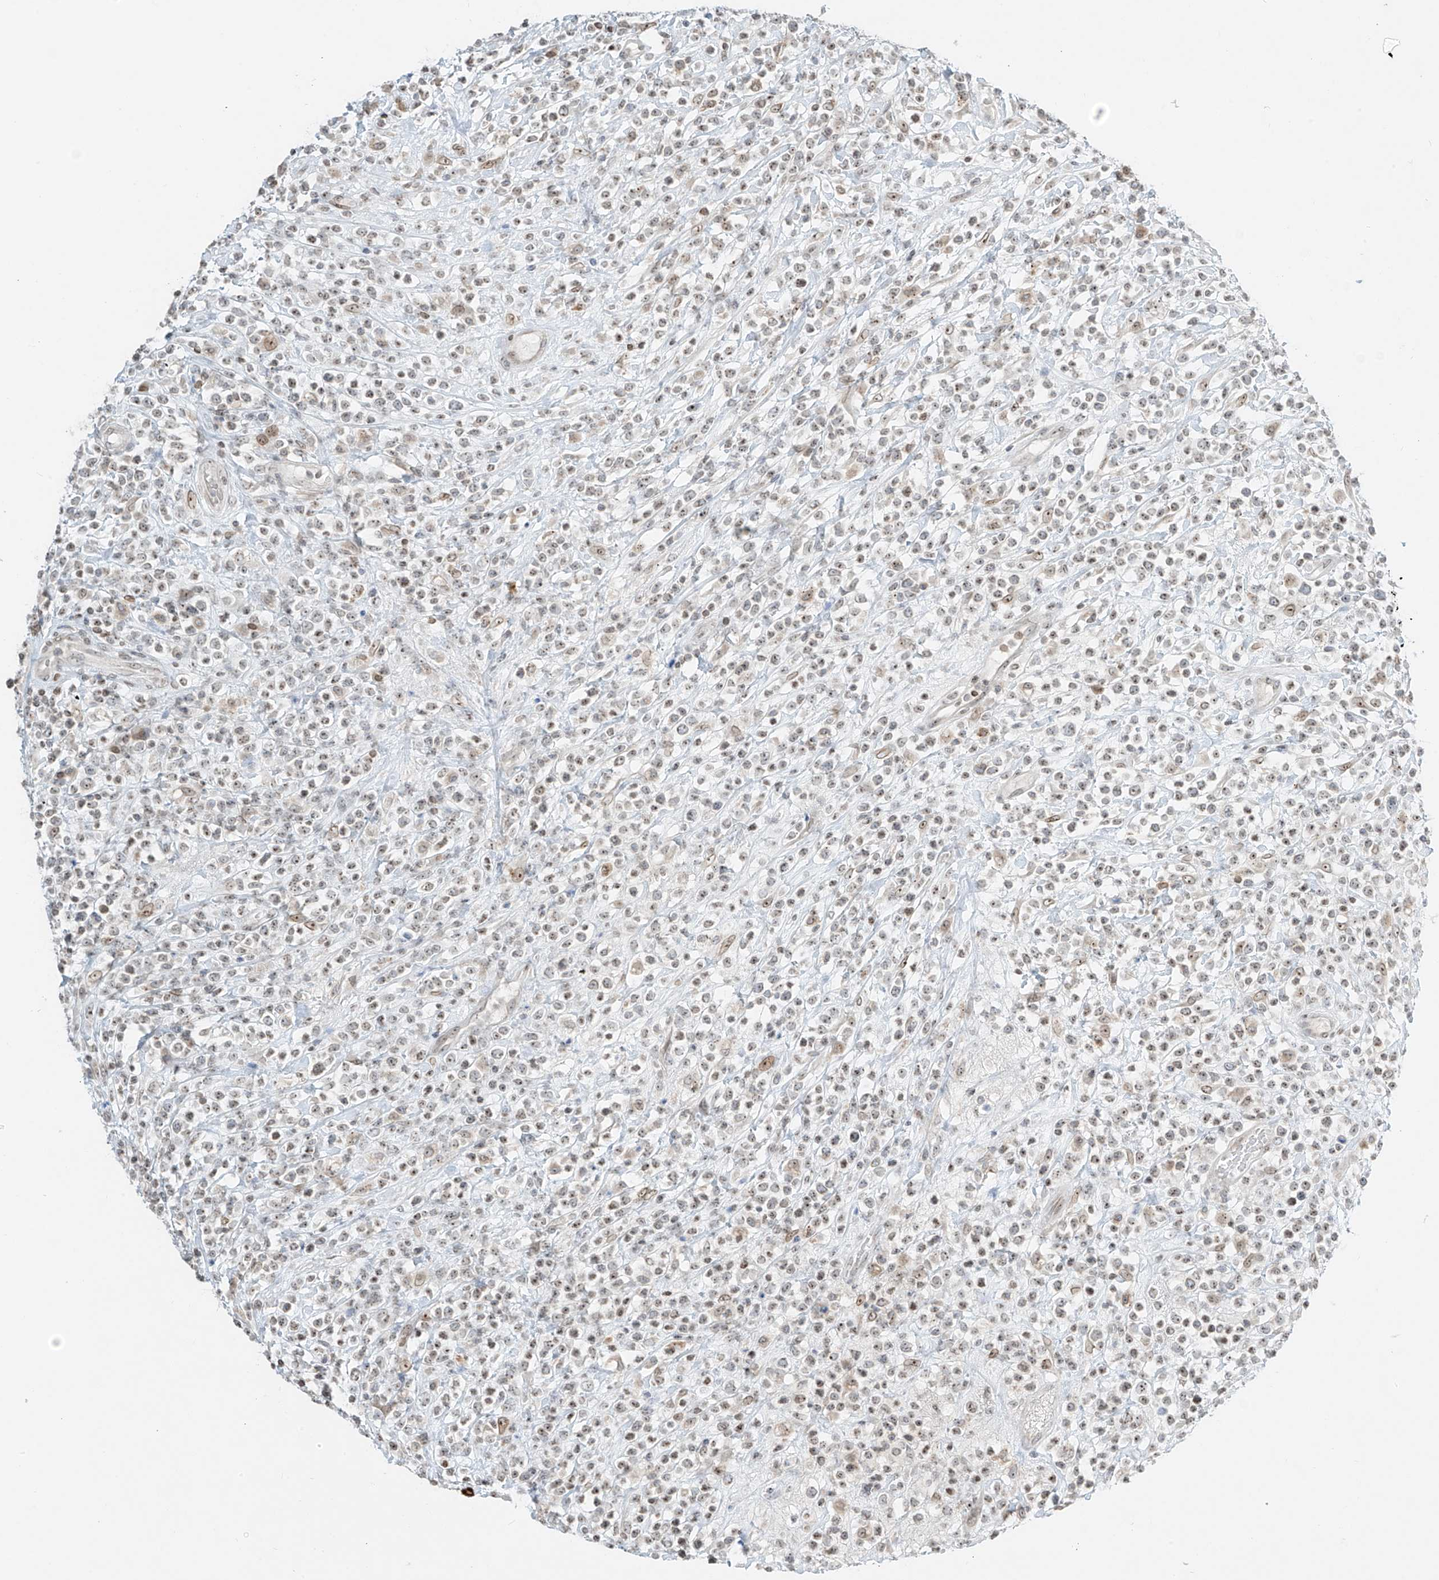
{"staining": {"intensity": "moderate", "quantity": "25%-75%", "location": "nuclear"}, "tissue": "lymphoma", "cell_type": "Tumor cells", "image_type": "cancer", "snomed": [{"axis": "morphology", "description": "Malignant lymphoma, non-Hodgkin's type, High grade"}, {"axis": "topography", "description": "Colon"}], "caption": "A histopathology image showing moderate nuclear expression in about 25%-75% of tumor cells in malignant lymphoma, non-Hodgkin's type (high-grade), as visualized by brown immunohistochemical staining.", "gene": "SAMD15", "patient": {"sex": "female", "age": 53}}